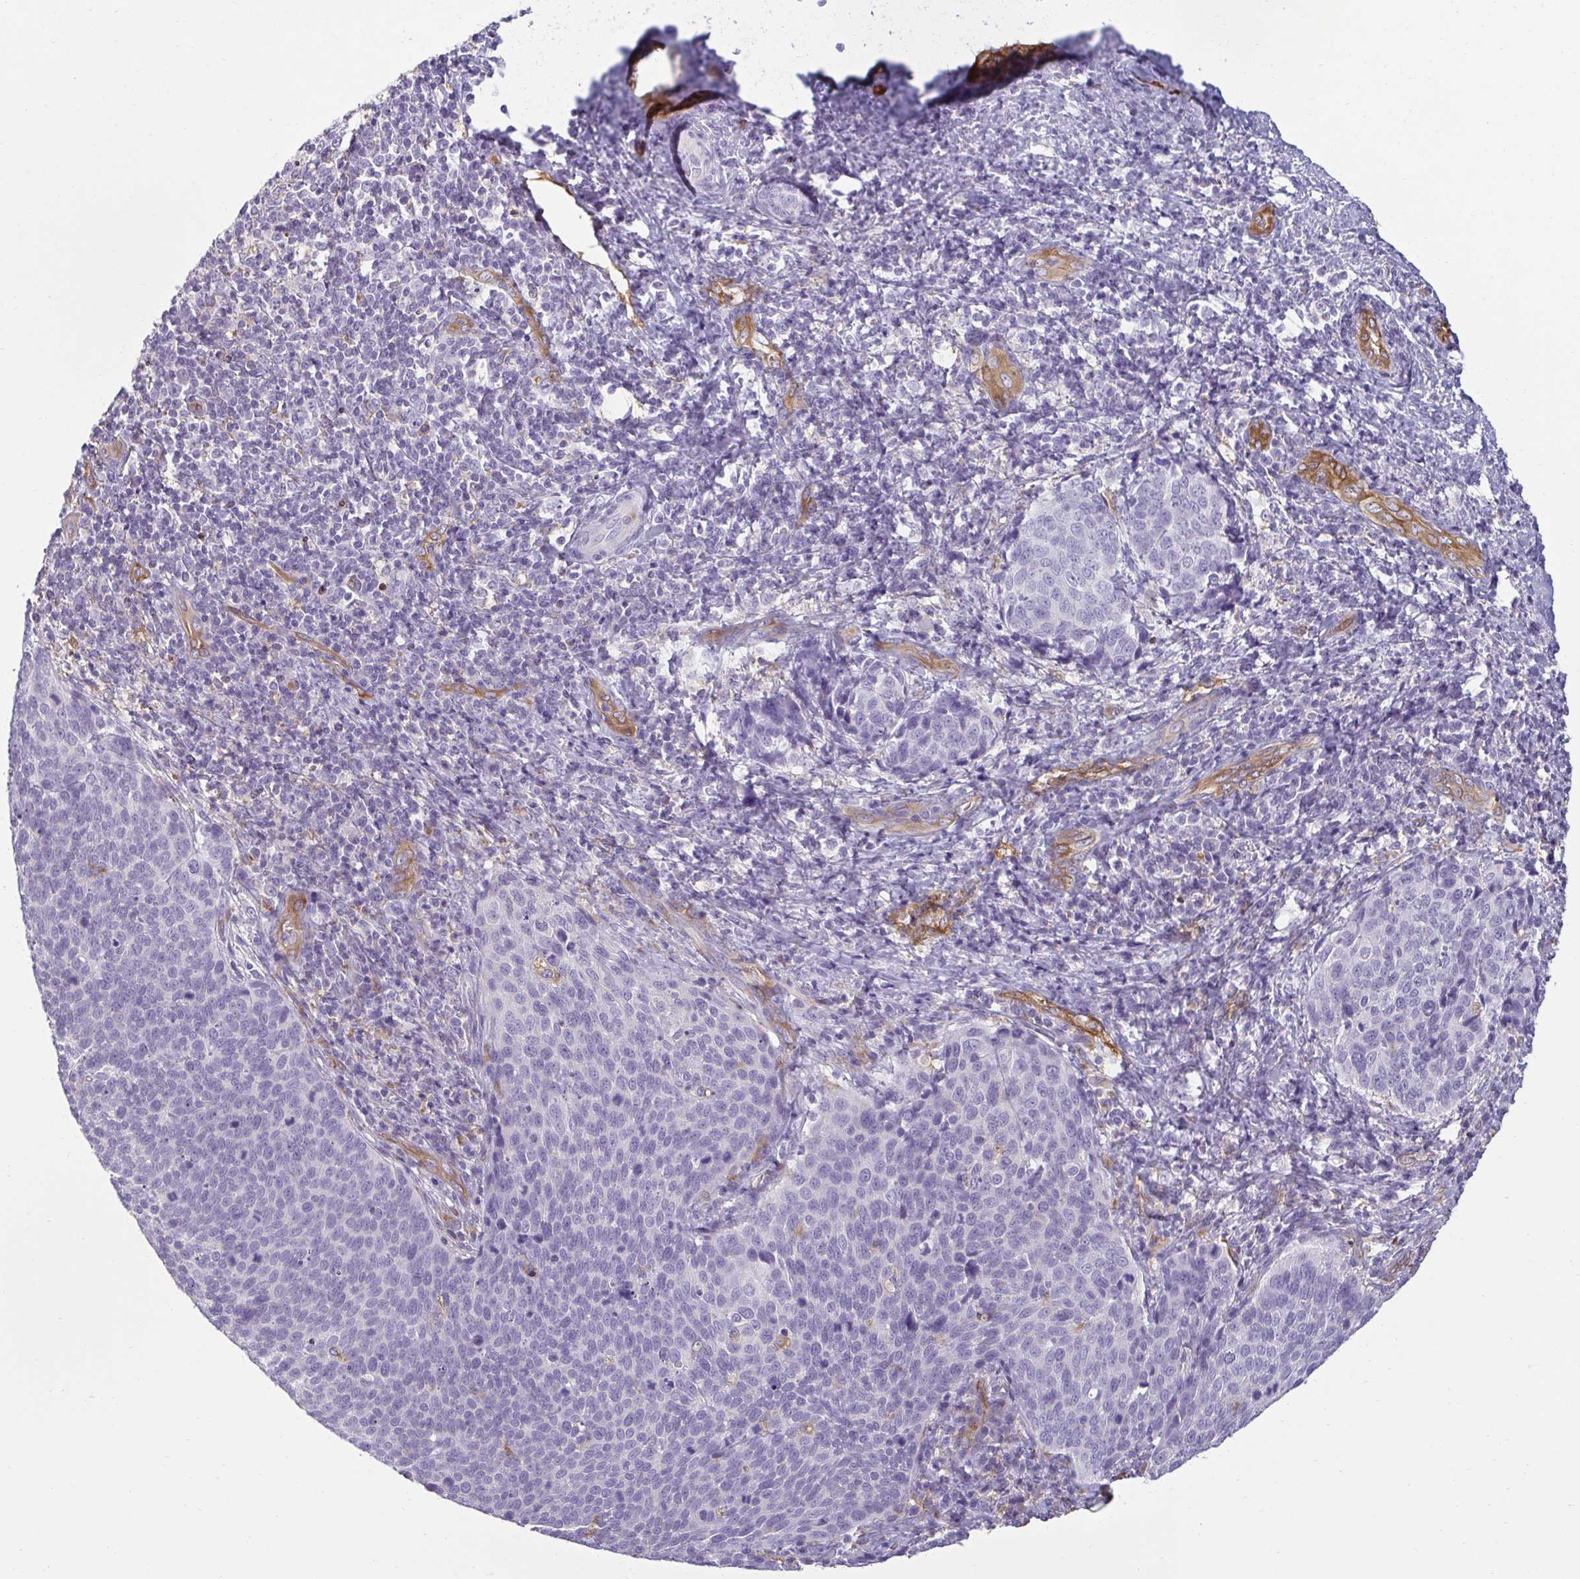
{"staining": {"intensity": "negative", "quantity": "none", "location": "none"}, "tissue": "cervical cancer", "cell_type": "Tumor cells", "image_type": "cancer", "snomed": [{"axis": "morphology", "description": "Squamous cell carcinoma, NOS"}, {"axis": "topography", "description": "Cervix"}], "caption": "DAB (3,3'-diaminobenzidine) immunohistochemical staining of cervical squamous cell carcinoma reveals no significant staining in tumor cells.", "gene": "PDE2A", "patient": {"sex": "female", "age": 34}}